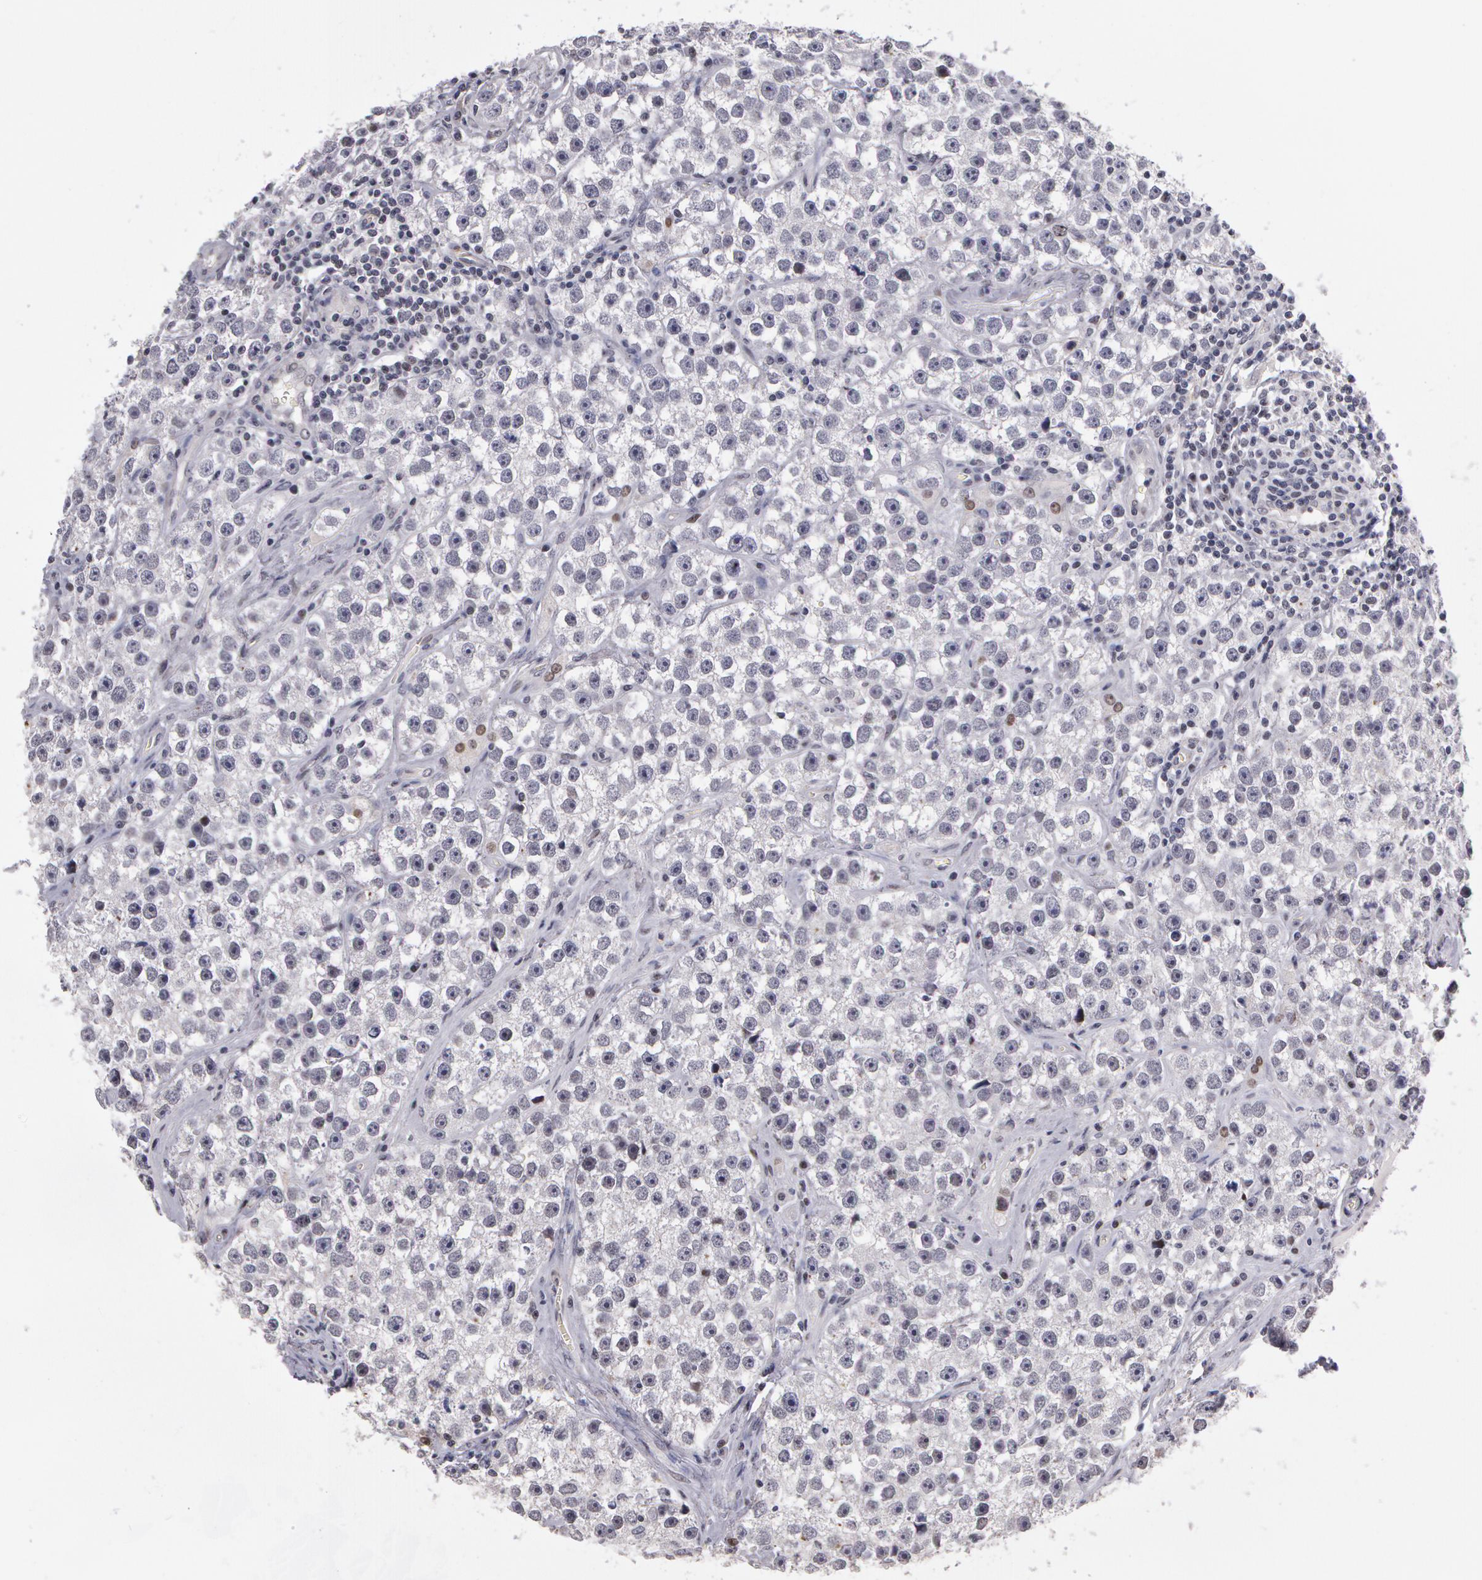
{"staining": {"intensity": "weak", "quantity": "<25%", "location": "nuclear"}, "tissue": "testis cancer", "cell_type": "Tumor cells", "image_type": "cancer", "snomed": [{"axis": "morphology", "description": "Seminoma, NOS"}, {"axis": "topography", "description": "Testis"}], "caption": "Tumor cells are negative for protein expression in human testis seminoma.", "gene": "PRICKLE1", "patient": {"sex": "male", "age": 32}}